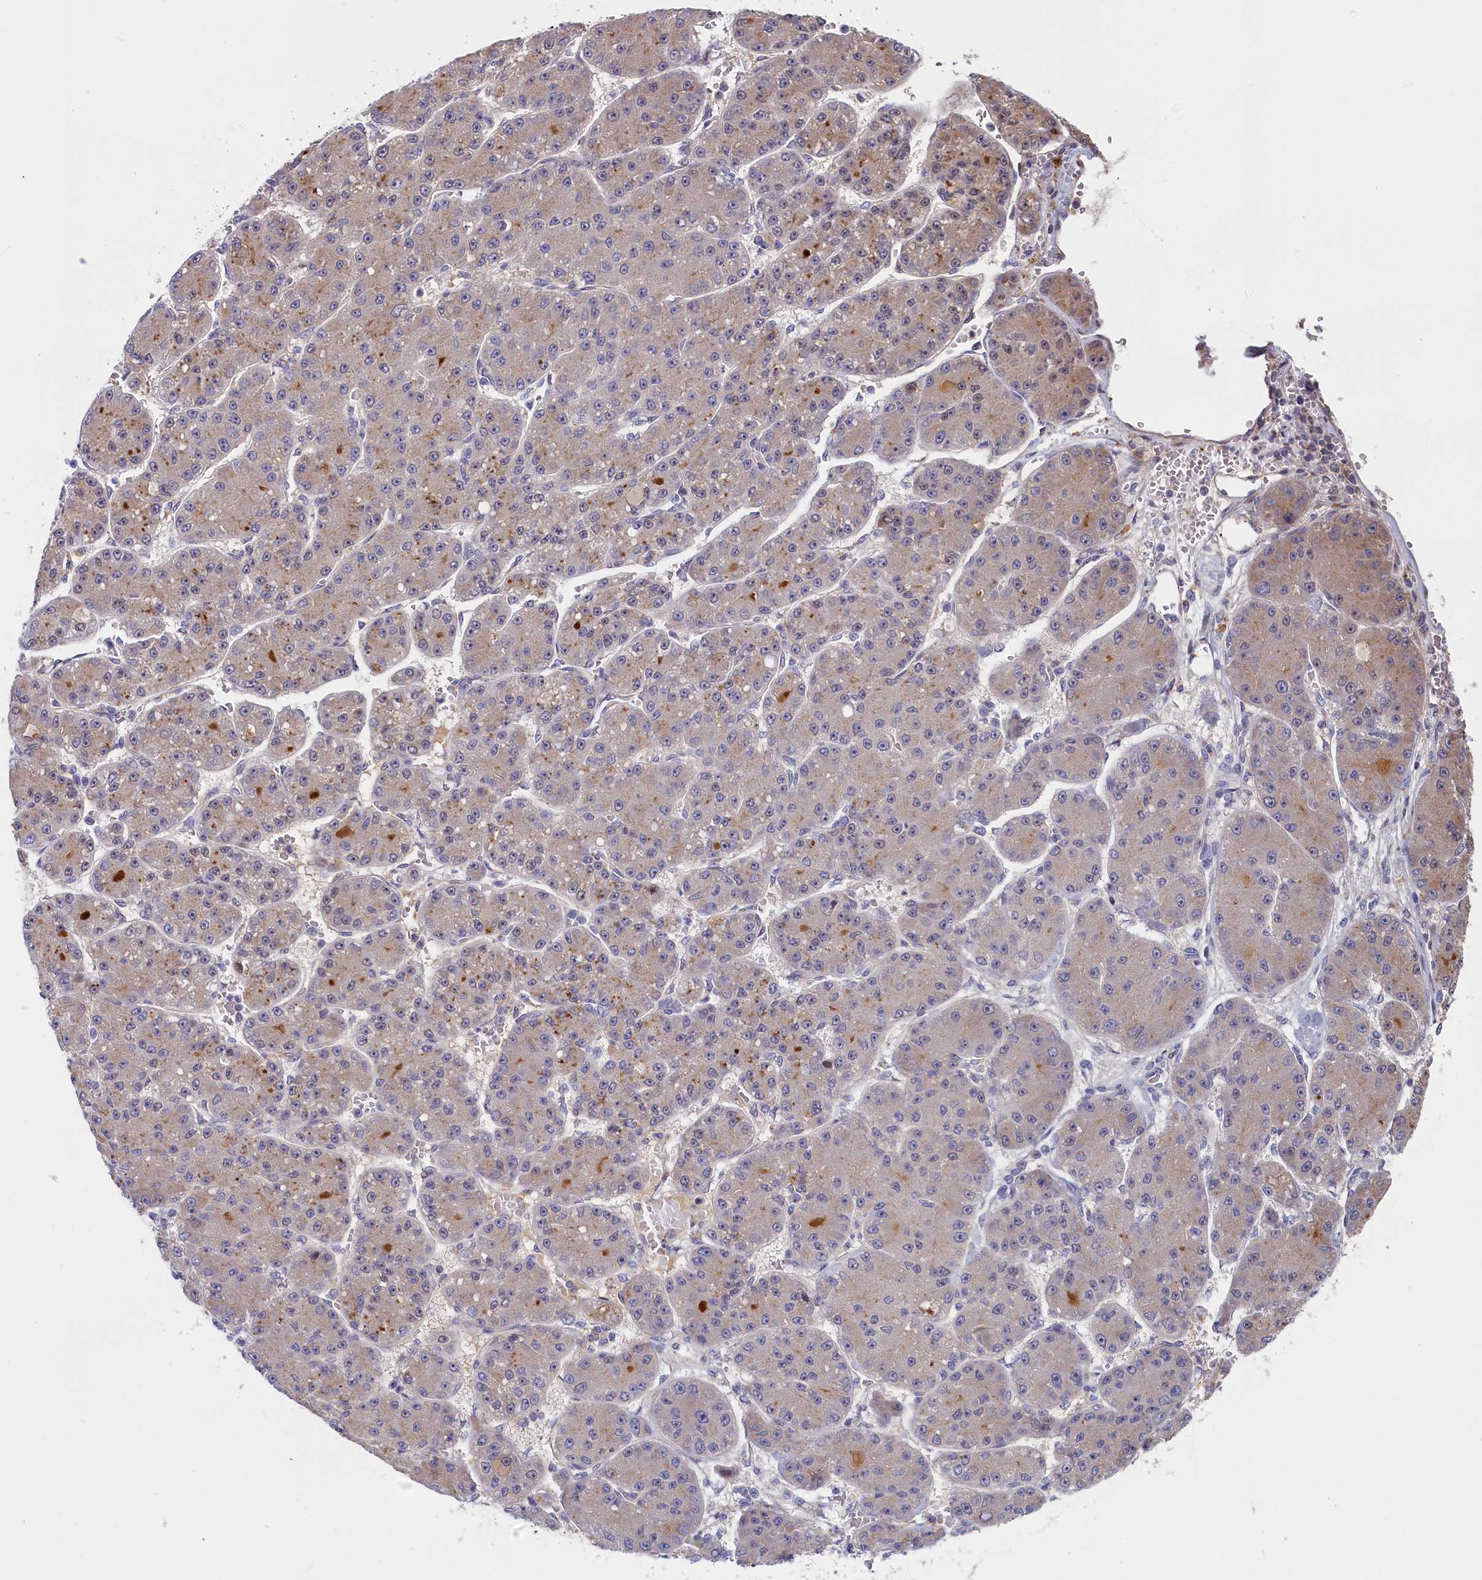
{"staining": {"intensity": "negative", "quantity": "none", "location": "none"}, "tissue": "liver cancer", "cell_type": "Tumor cells", "image_type": "cancer", "snomed": [{"axis": "morphology", "description": "Carcinoma, Hepatocellular, NOS"}, {"axis": "topography", "description": "Liver"}], "caption": "An image of human liver cancer is negative for staining in tumor cells. (DAB IHC with hematoxylin counter stain).", "gene": "CHST12", "patient": {"sex": "male", "age": 67}}